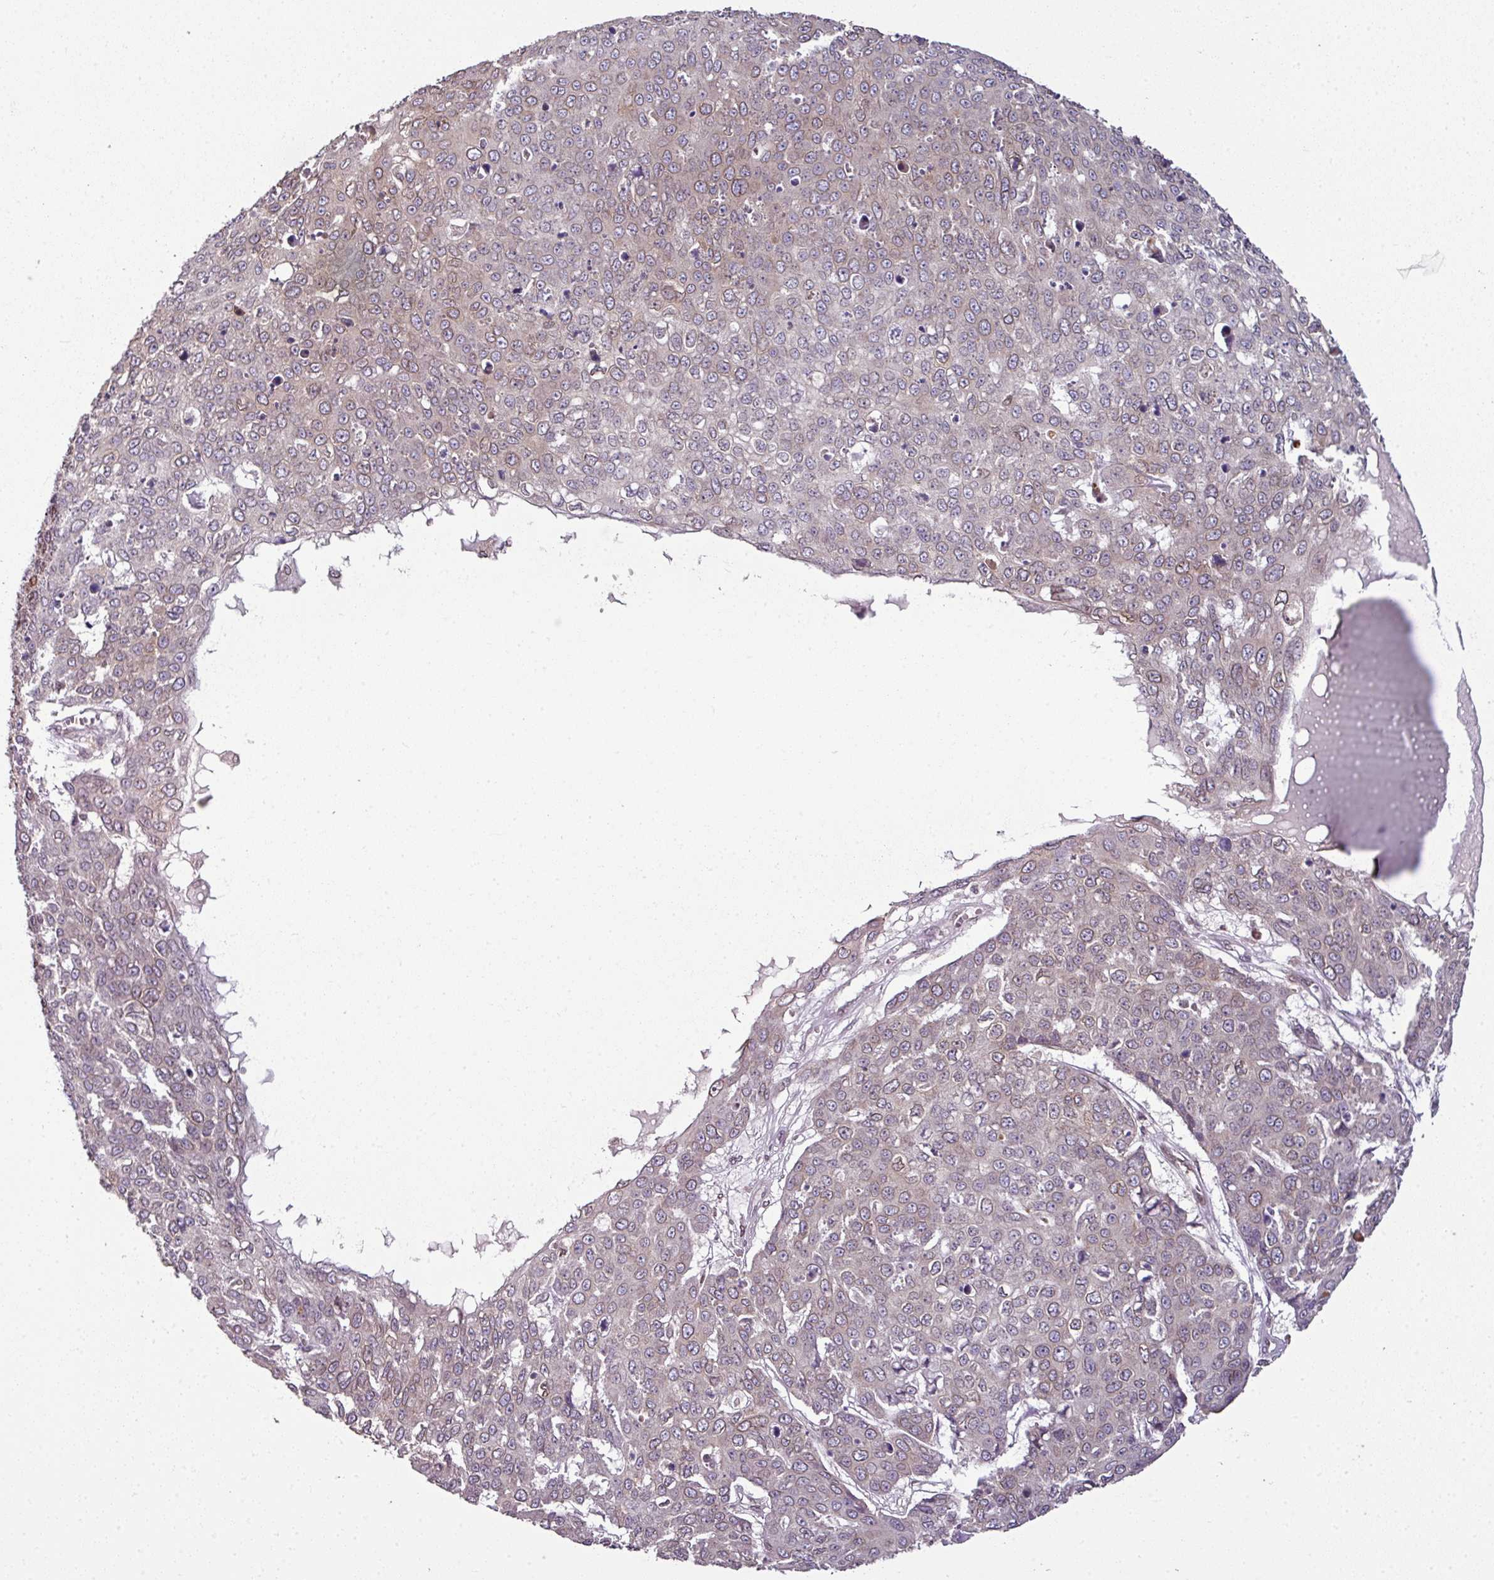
{"staining": {"intensity": "weak", "quantity": "25%-75%", "location": "cytoplasmic/membranous"}, "tissue": "skin cancer", "cell_type": "Tumor cells", "image_type": "cancer", "snomed": [{"axis": "morphology", "description": "Squamous cell carcinoma, NOS"}, {"axis": "topography", "description": "Skin"}], "caption": "There is low levels of weak cytoplasmic/membranous staining in tumor cells of skin squamous cell carcinoma, as demonstrated by immunohistochemical staining (brown color).", "gene": "RANGAP1", "patient": {"sex": "male", "age": 71}}